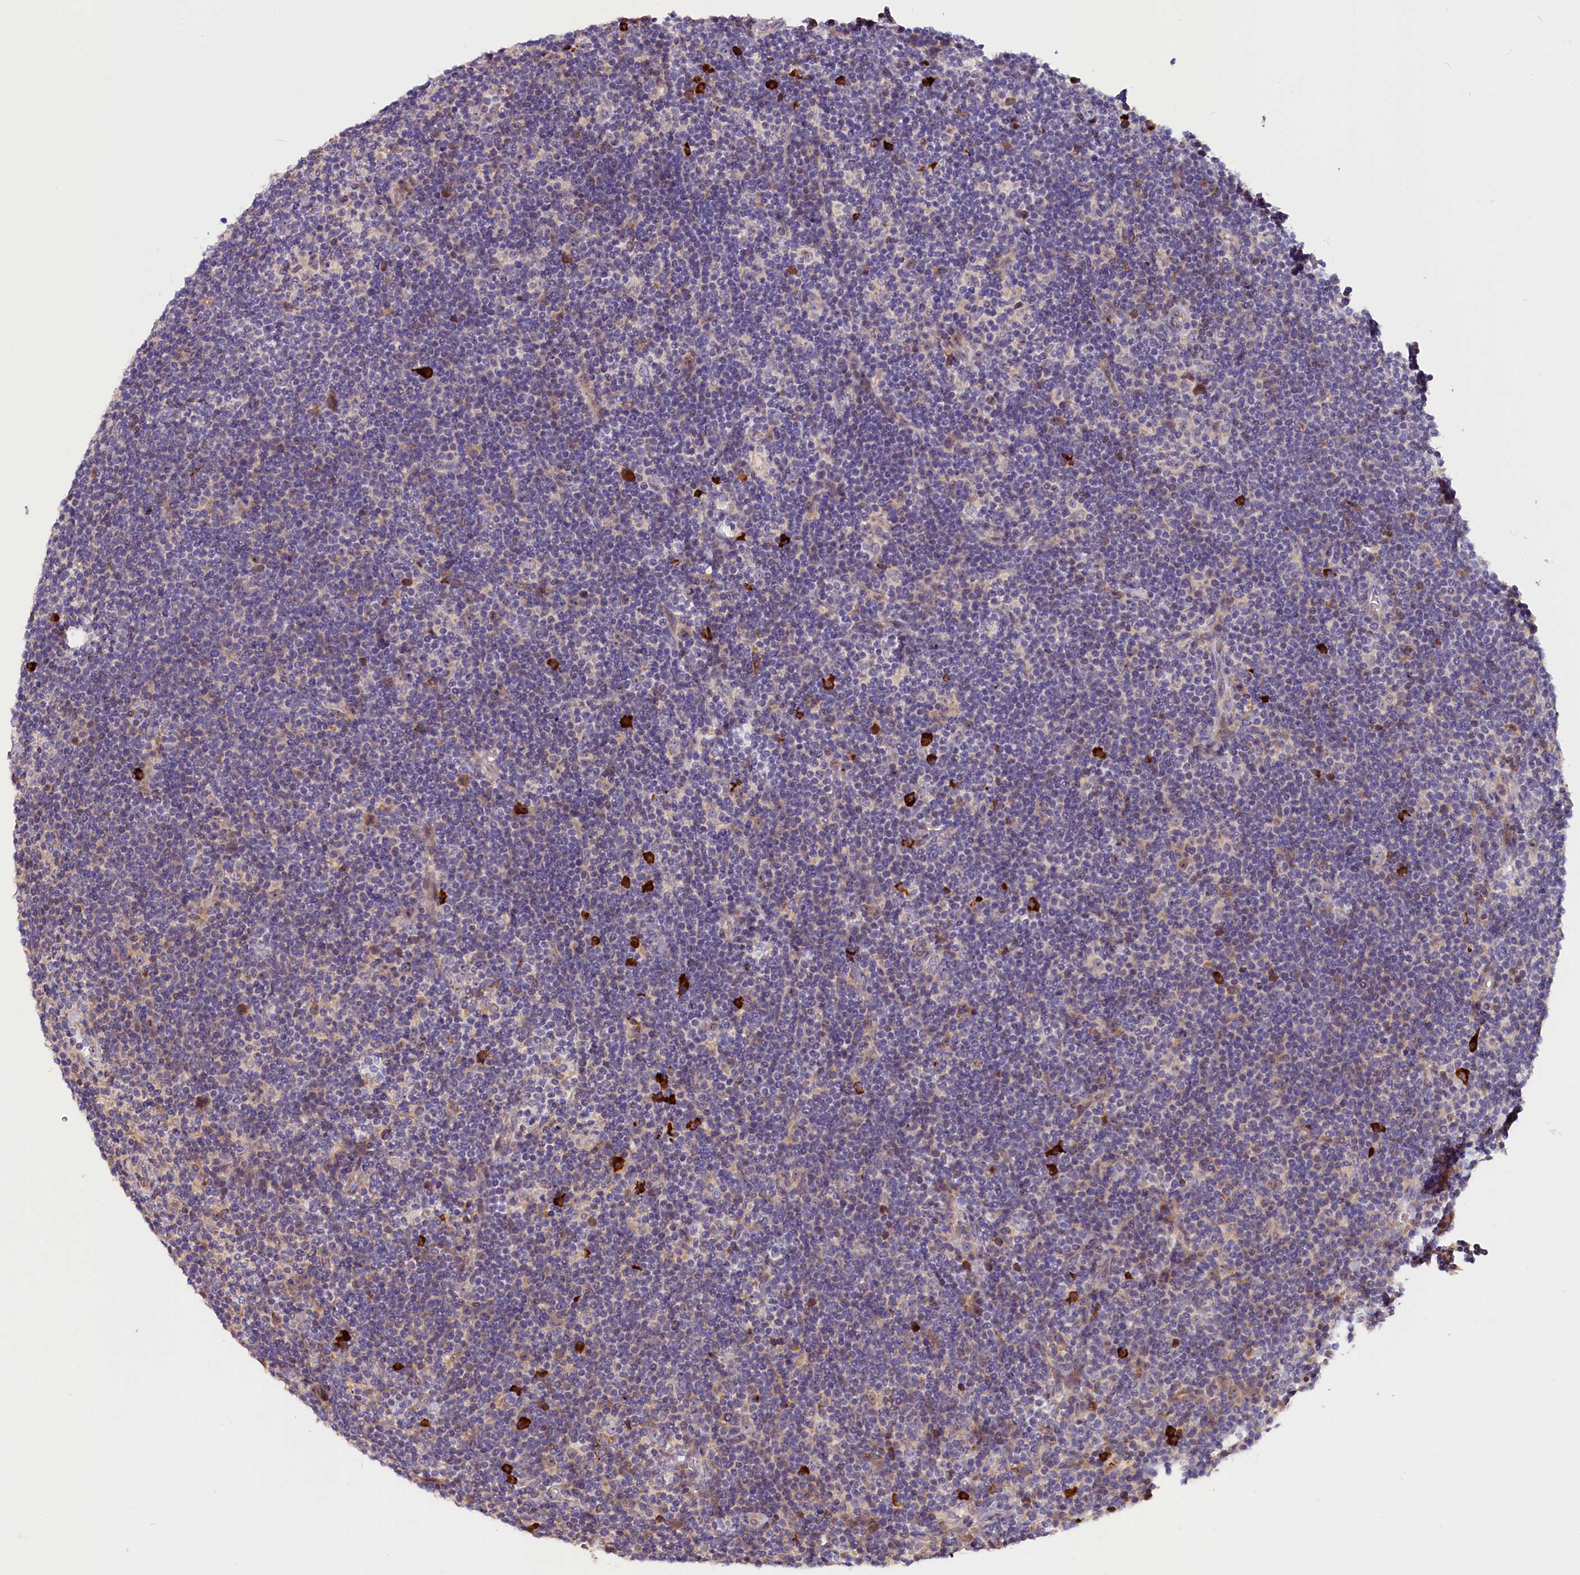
{"staining": {"intensity": "negative", "quantity": "none", "location": "none"}, "tissue": "lymphoma", "cell_type": "Tumor cells", "image_type": "cancer", "snomed": [{"axis": "morphology", "description": "Hodgkin's disease, NOS"}, {"axis": "topography", "description": "Lymph node"}], "caption": "Micrograph shows no protein positivity in tumor cells of Hodgkin's disease tissue.", "gene": "FRY", "patient": {"sex": "female", "age": 57}}